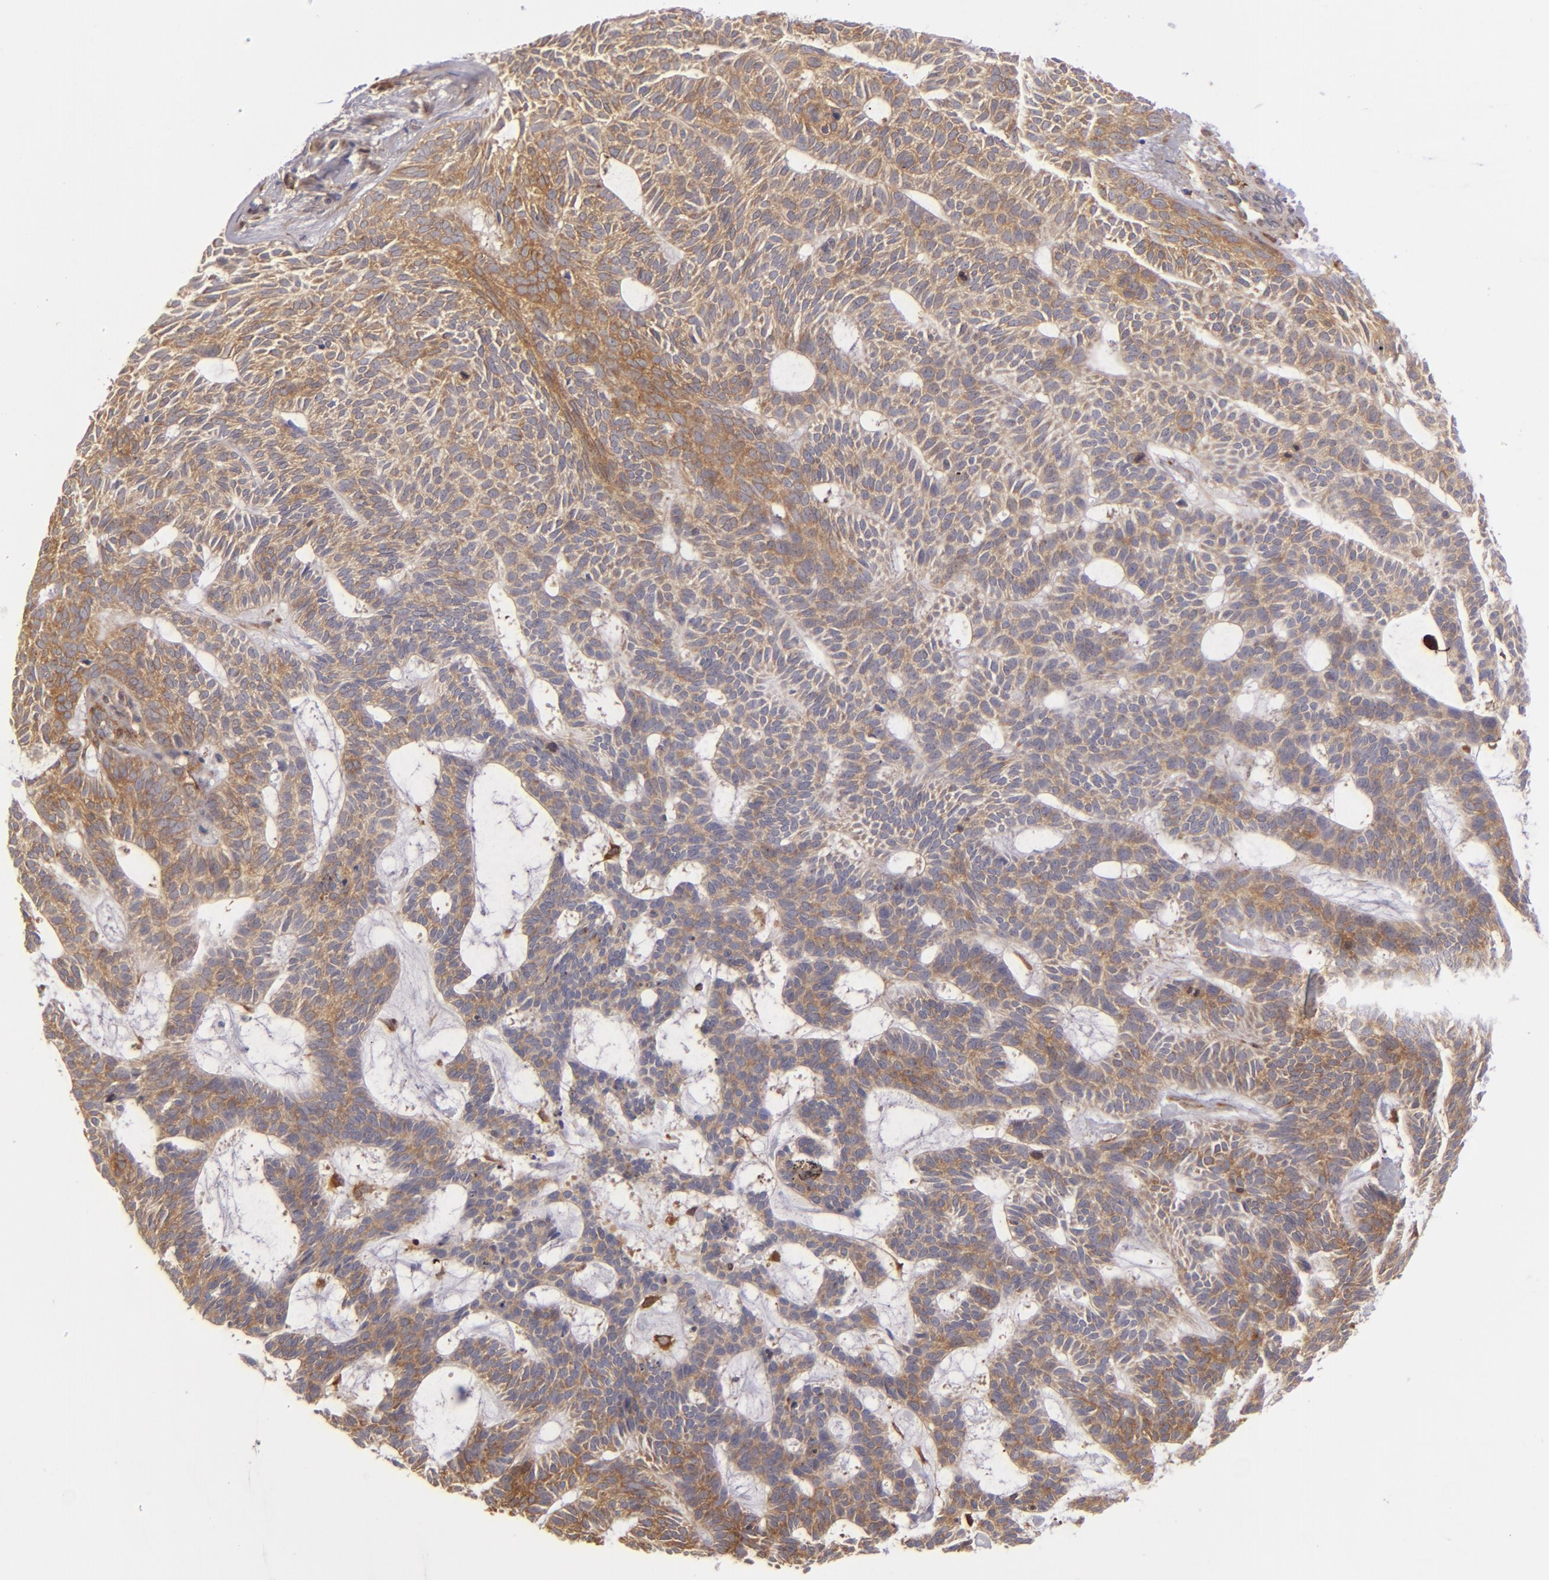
{"staining": {"intensity": "moderate", "quantity": ">75%", "location": "cytoplasmic/membranous"}, "tissue": "skin cancer", "cell_type": "Tumor cells", "image_type": "cancer", "snomed": [{"axis": "morphology", "description": "Basal cell carcinoma"}, {"axis": "topography", "description": "Skin"}], "caption": "Basal cell carcinoma (skin) stained with DAB immunohistochemistry (IHC) shows medium levels of moderate cytoplasmic/membranous positivity in about >75% of tumor cells.", "gene": "VCL", "patient": {"sex": "male", "age": 75}}